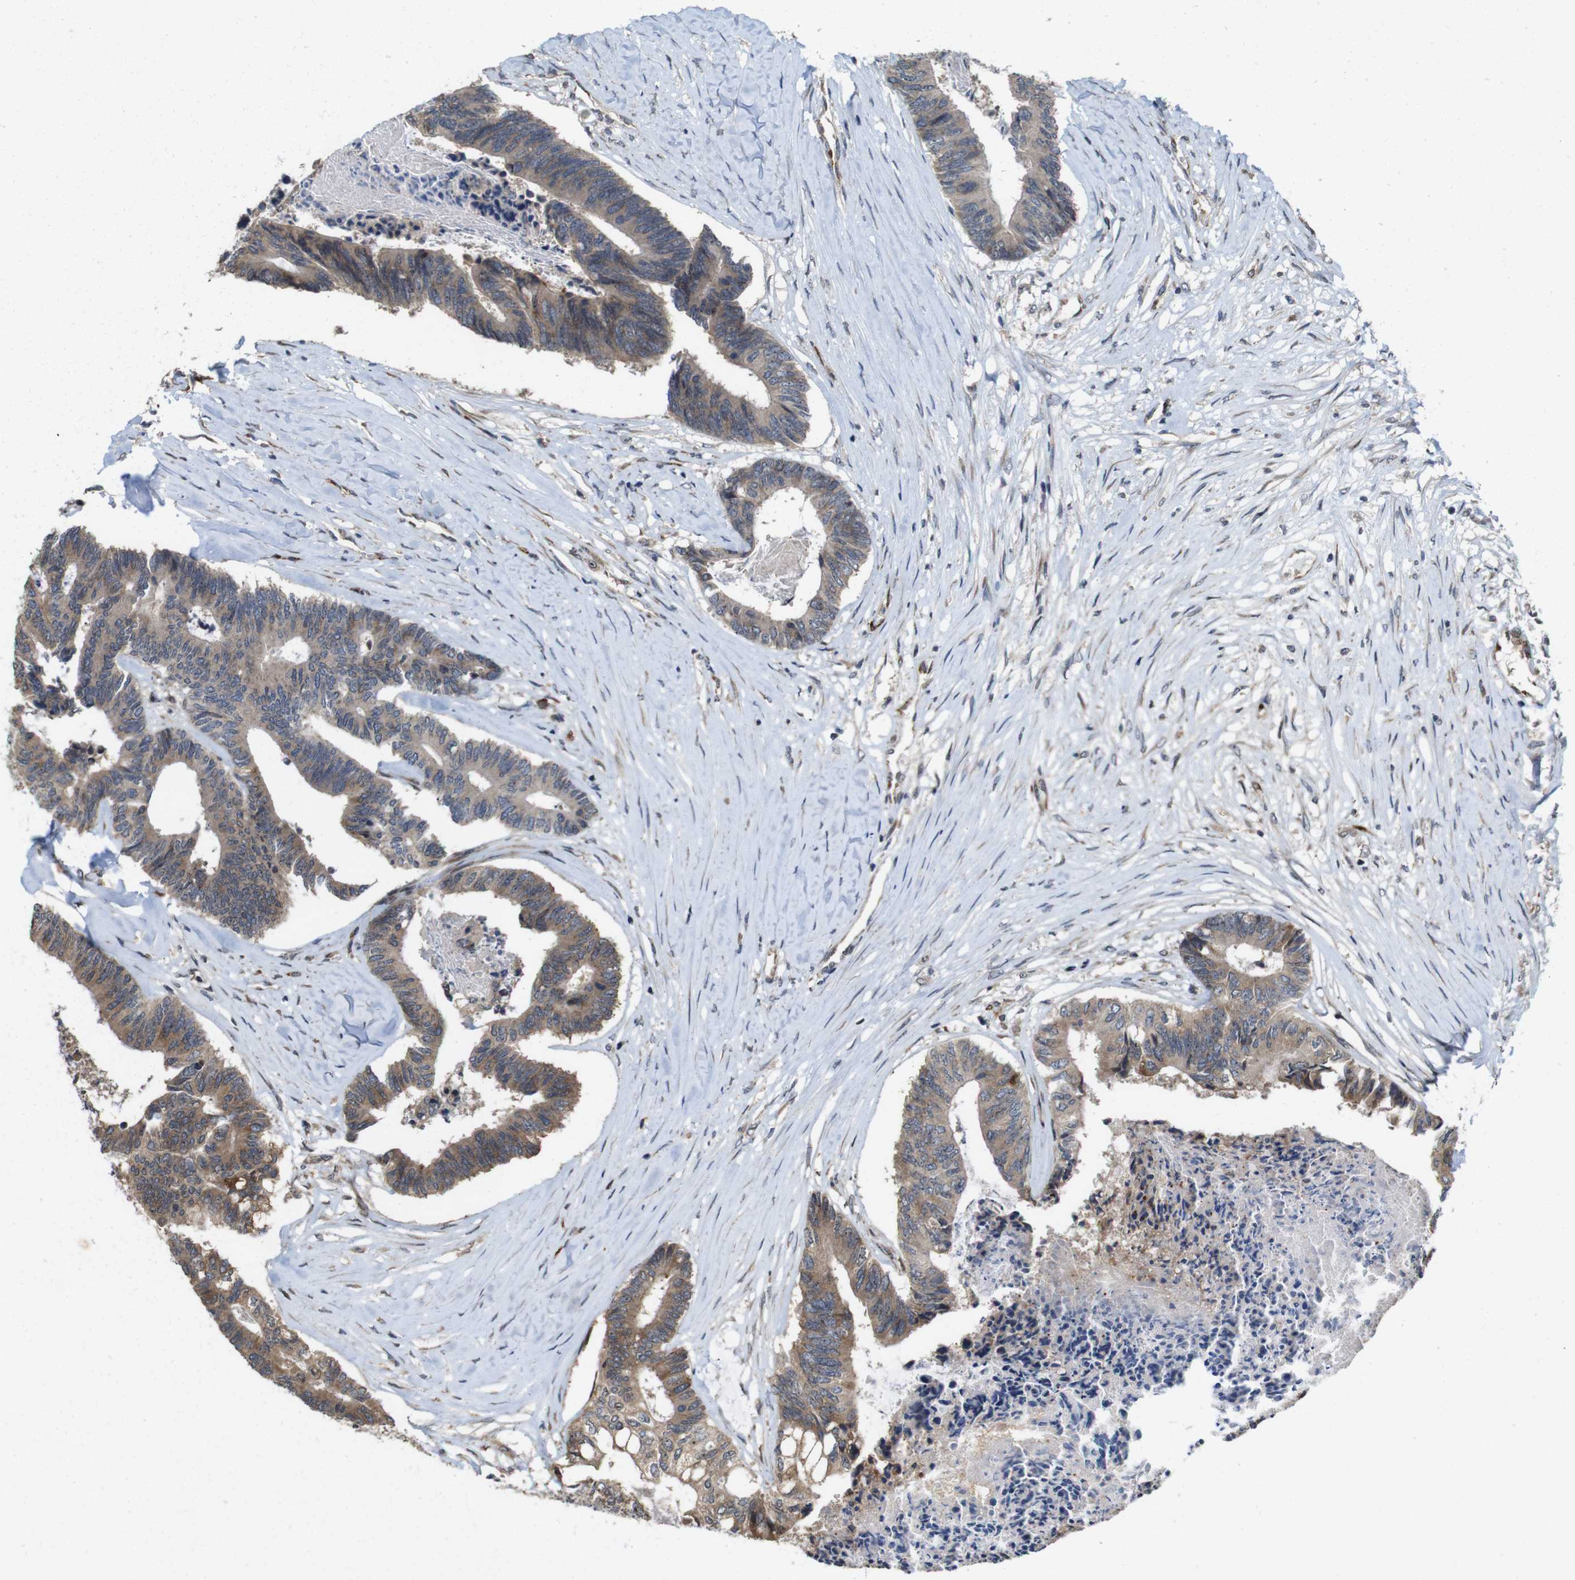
{"staining": {"intensity": "moderate", "quantity": "25%-75%", "location": "cytoplasmic/membranous"}, "tissue": "colorectal cancer", "cell_type": "Tumor cells", "image_type": "cancer", "snomed": [{"axis": "morphology", "description": "Adenocarcinoma, NOS"}, {"axis": "topography", "description": "Rectum"}], "caption": "Adenocarcinoma (colorectal) was stained to show a protein in brown. There is medium levels of moderate cytoplasmic/membranous positivity in approximately 25%-75% of tumor cells.", "gene": "EFCAB14", "patient": {"sex": "male", "age": 63}}